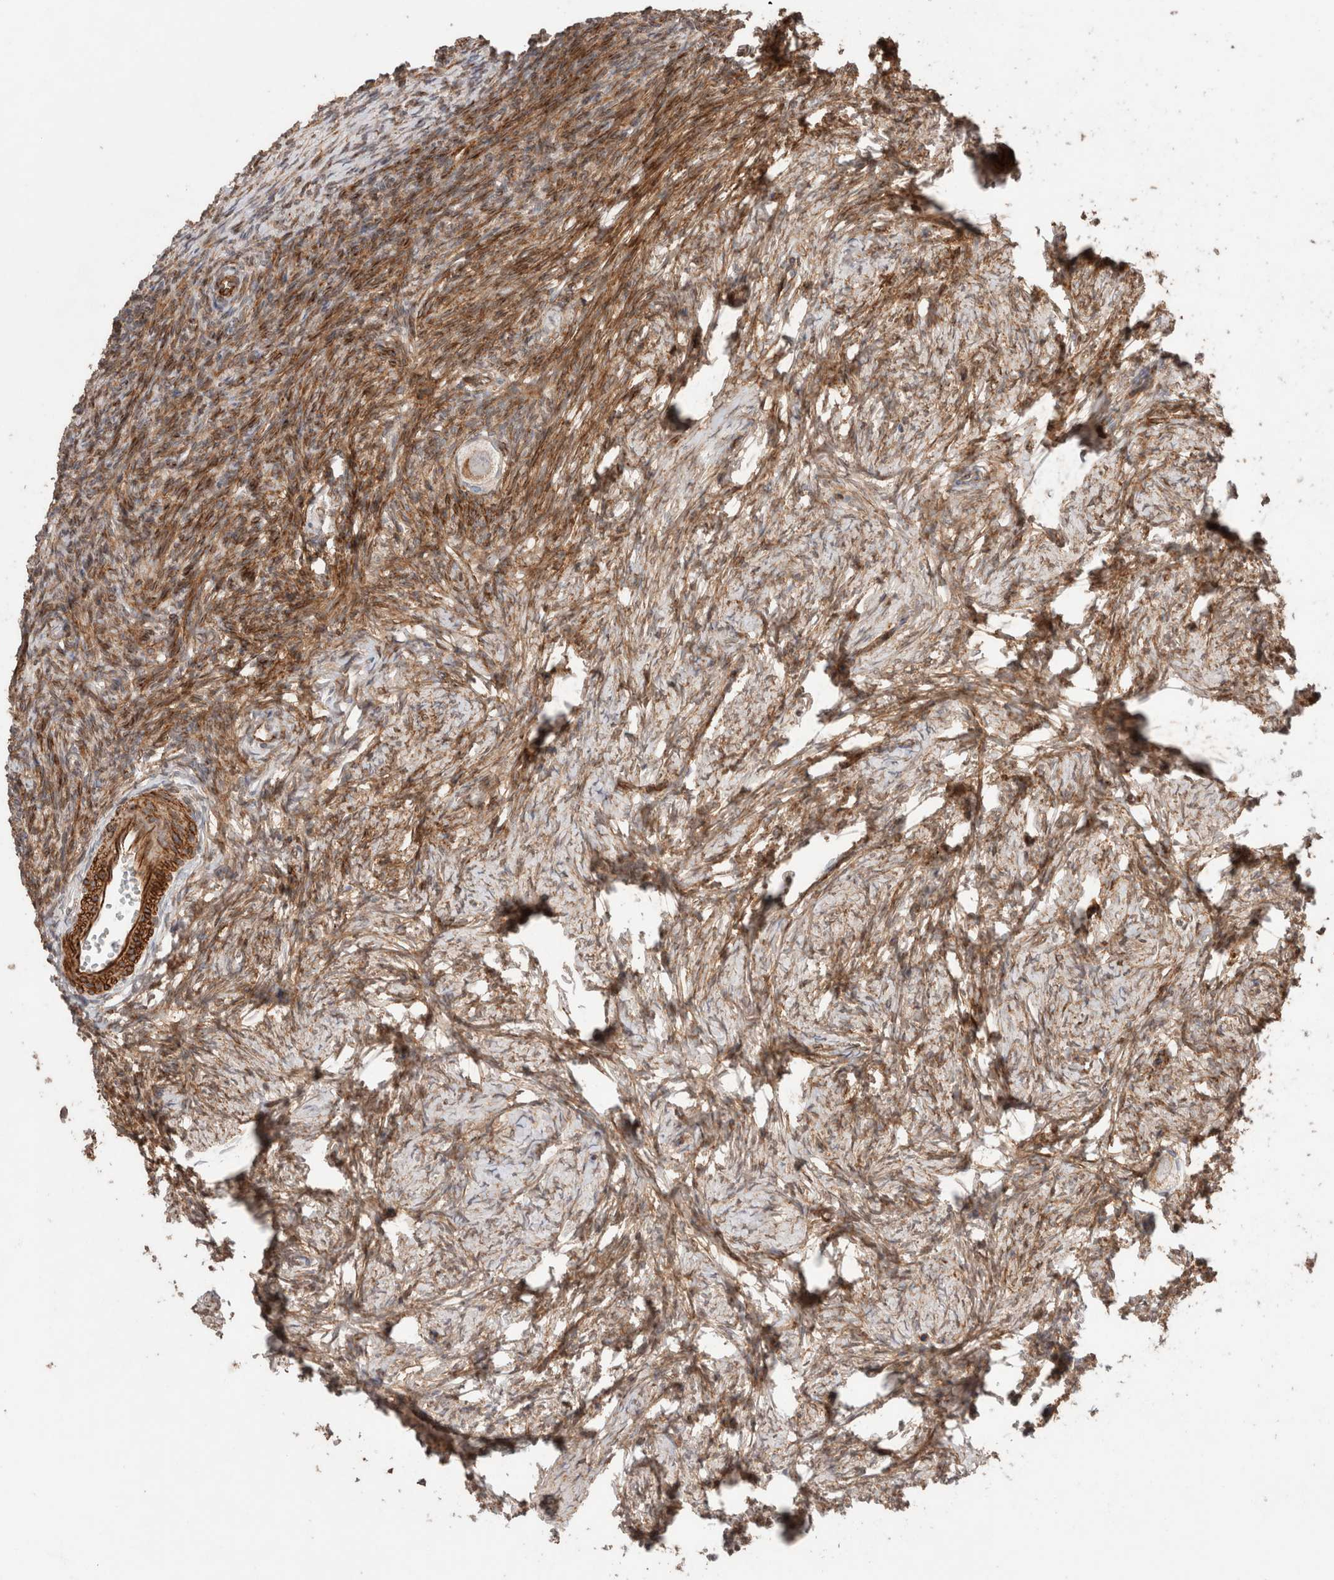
{"staining": {"intensity": "moderate", "quantity": ">75%", "location": "cytoplasmic/membranous"}, "tissue": "ovary", "cell_type": "Follicle cells", "image_type": "normal", "snomed": [{"axis": "morphology", "description": "Normal tissue, NOS"}, {"axis": "topography", "description": "Ovary"}], "caption": "Moderate cytoplasmic/membranous protein expression is present in about >75% of follicle cells in ovary. Immunohistochemistry (ihc) stains the protein in brown and the nuclei are stained blue.", "gene": "RAB32", "patient": {"sex": "female", "age": 34}}